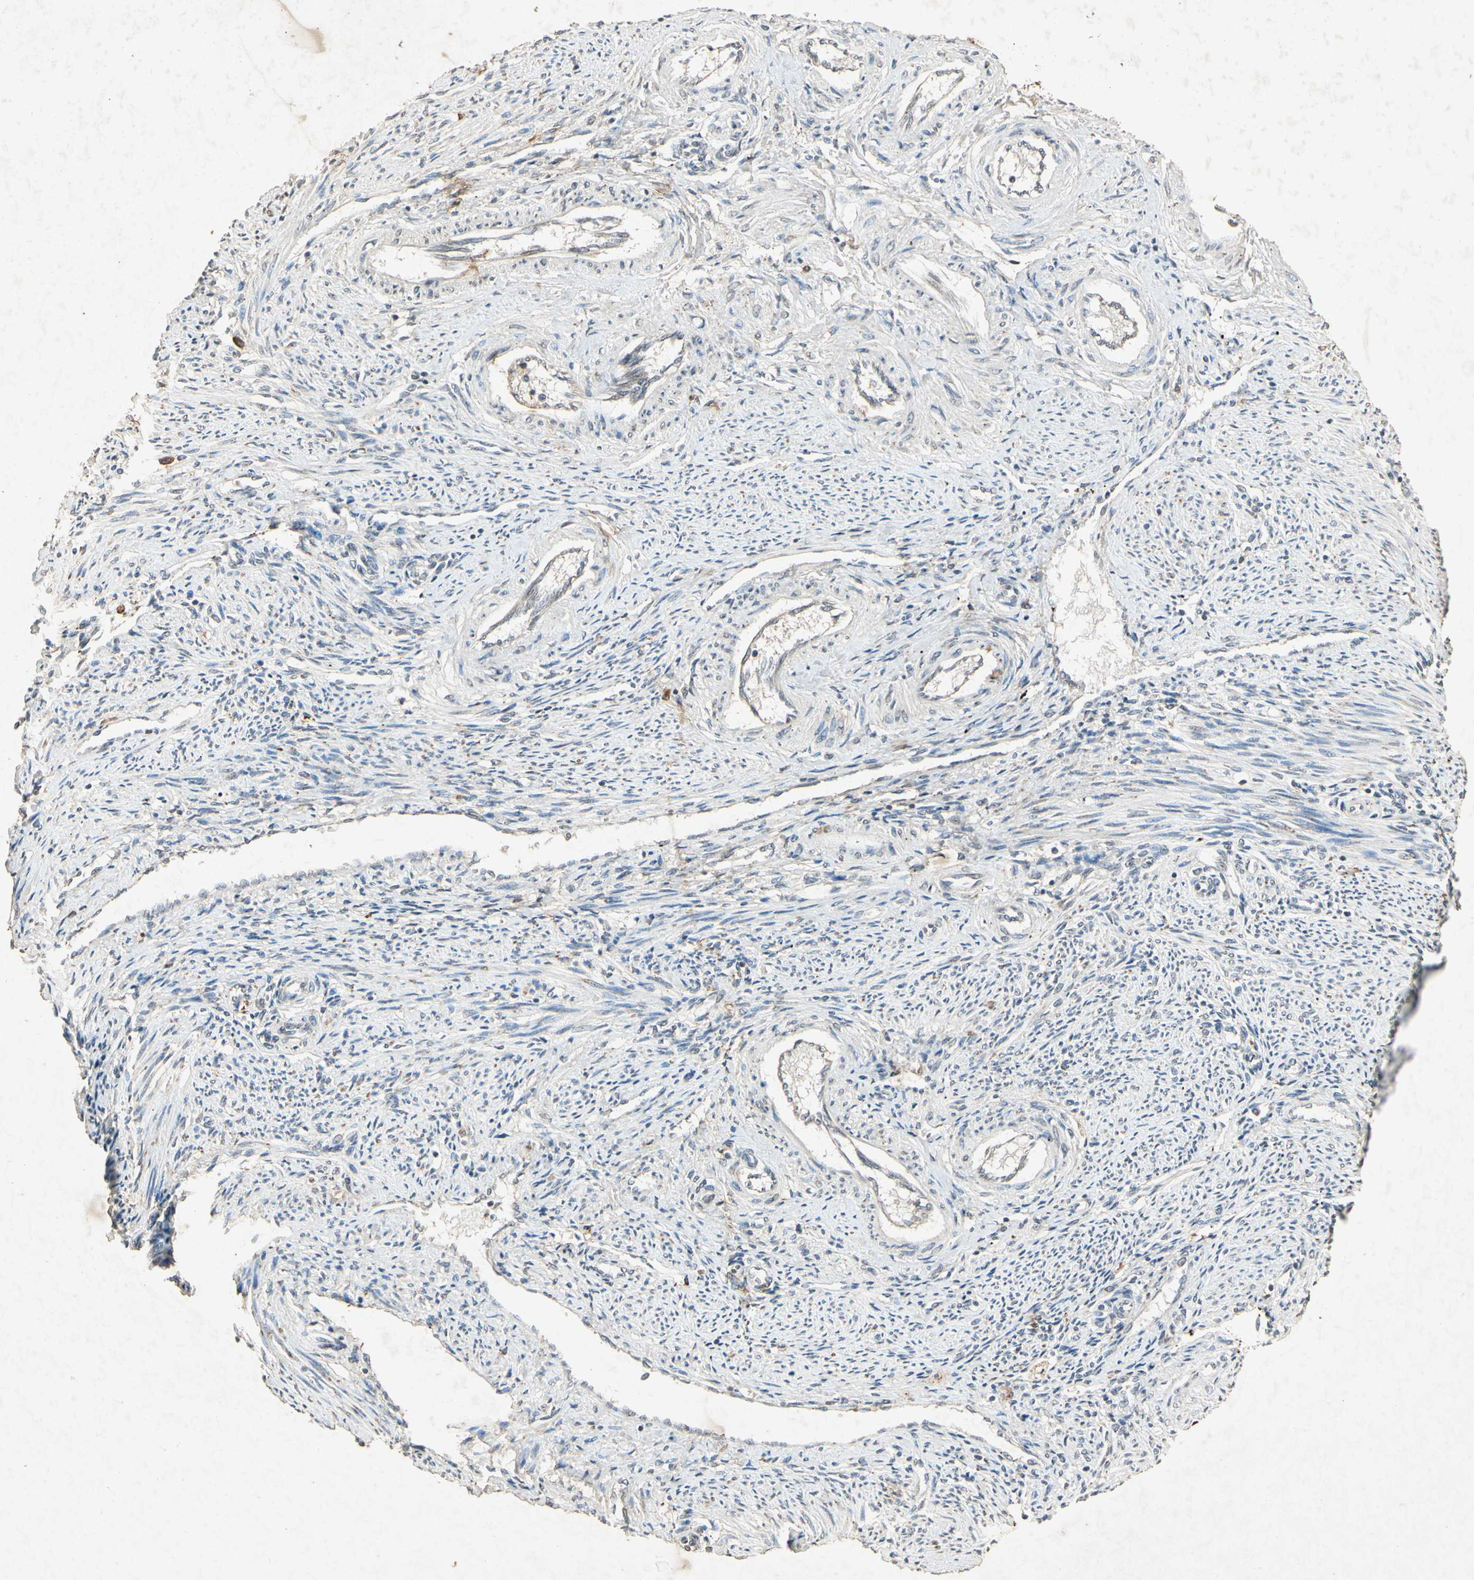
{"staining": {"intensity": "weak", "quantity": "<25%", "location": "cytoplasmic/membranous"}, "tissue": "endometrium", "cell_type": "Cells in endometrial stroma", "image_type": "normal", "snomed": [{"axis": "morphology", "description": "Normal tissue, NOS"}, {"axis": "topography", "description": "Endometrium"}], "caption": "Immunohistochemistry (IHC) photomicrograph of normal endometrium stained for a protein (brown), which displays no positivity in cells in endometrial stroma. (Immunohistochemistry (IHC), brightfield microscopy, high magnification).", "gene": "MSRB1", "patient": {"sex": "female", "age": 42}}